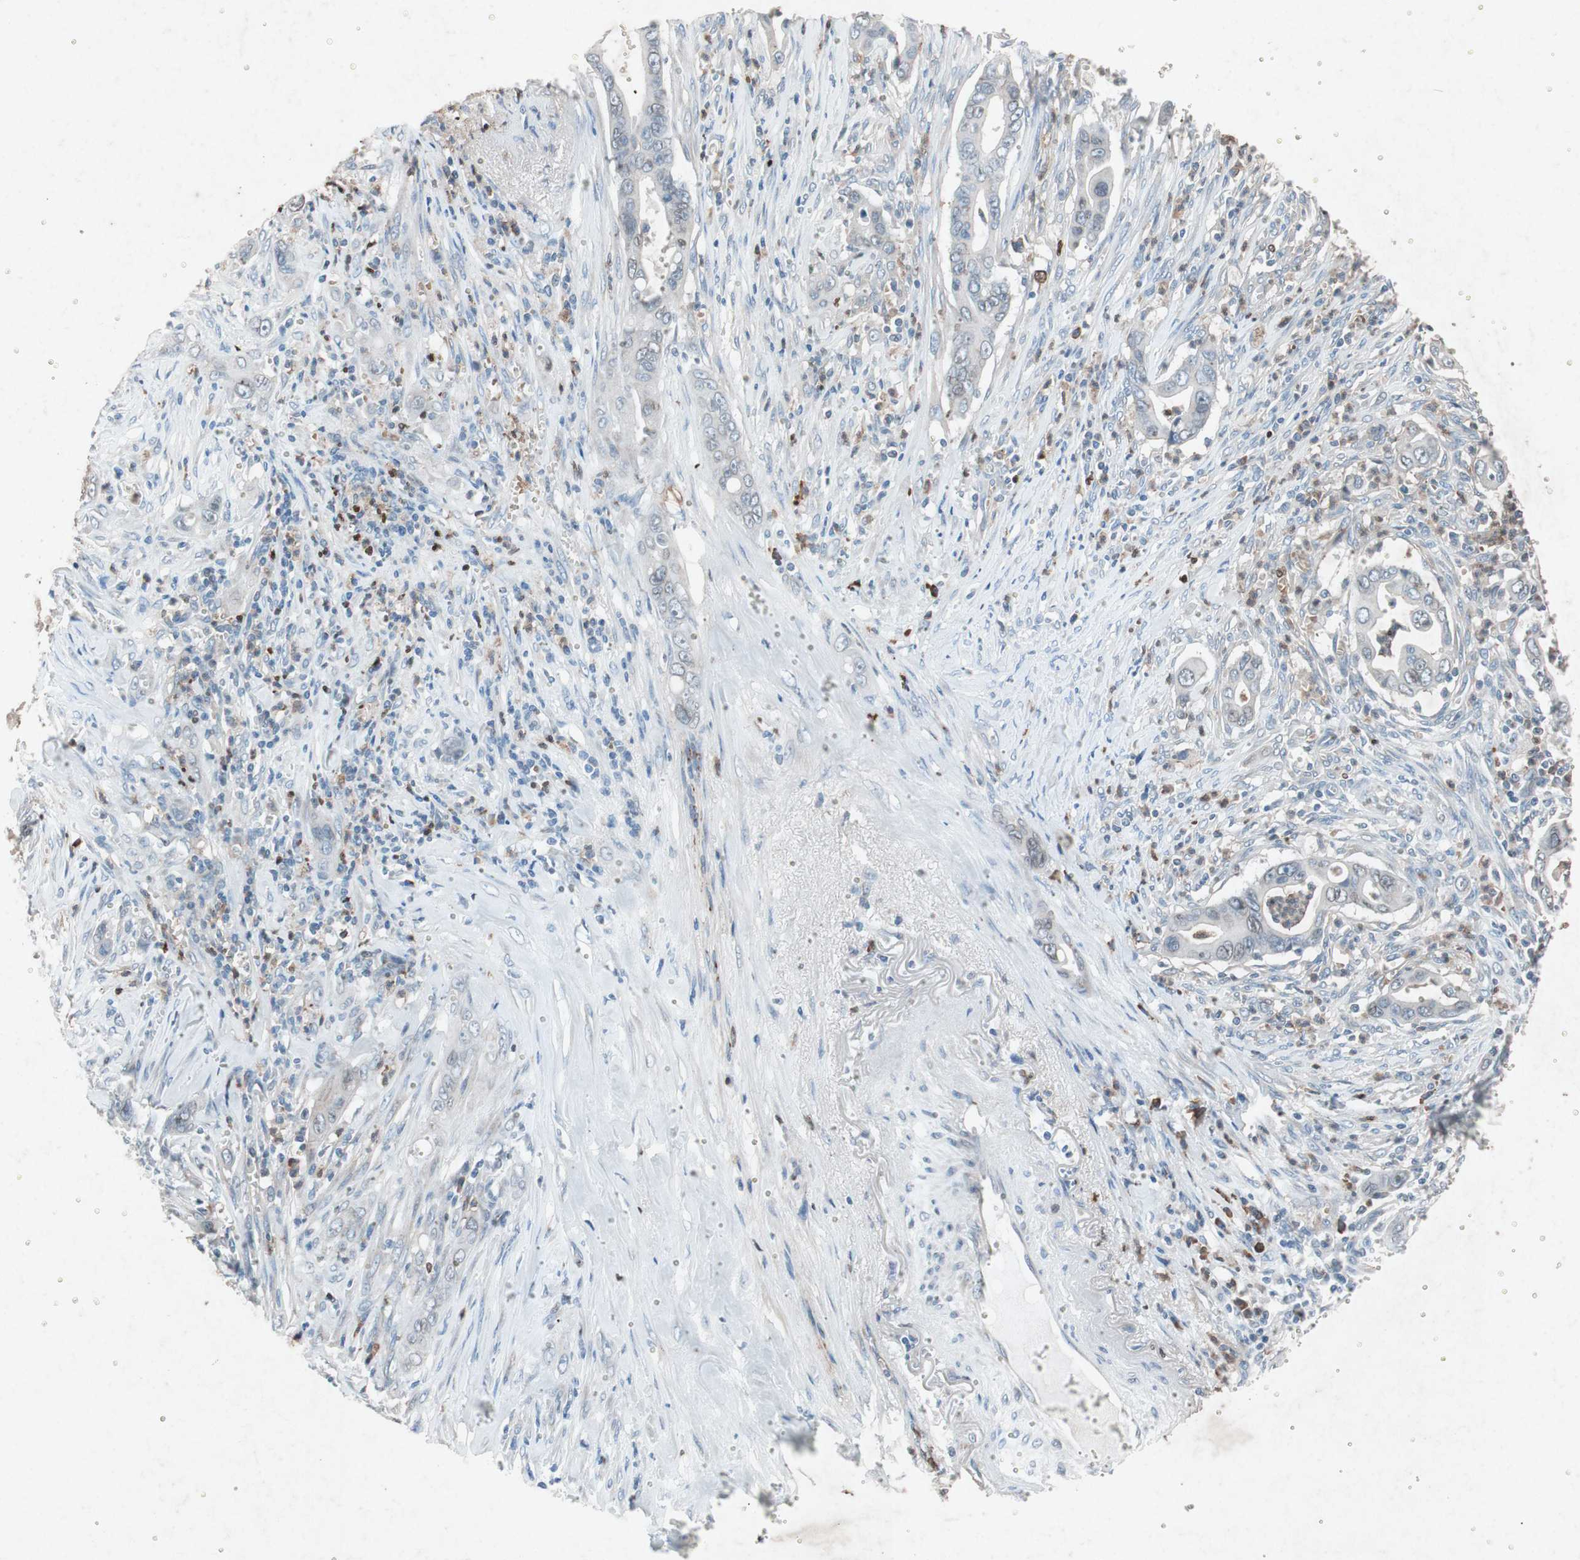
{"staining": {"intensity": "weak", "quantity": "25%-75%", "location": "cytoplasmic/membranous"}, "tissue": "pancreatic cancer", "cell_type": "Tumor cells", "image_type": "cancer", "snomed": [{"axis": "morphology", "description": "Adenocarcinoma, NOS"}, {"axis": "topography", "description": "Pancreas"}], "caption": "Protein staining reveals weak cytoplasmic/membranous staining in about 25%-75% of tumor cells in pancreatic cancer (adenocarcinoma). (DAB (3,3'-diaminobenzidine) IHC with brightfield microscopy, high magnification).", "gene": "GRB7", "patient": {"sex": "male", "age": 59}}